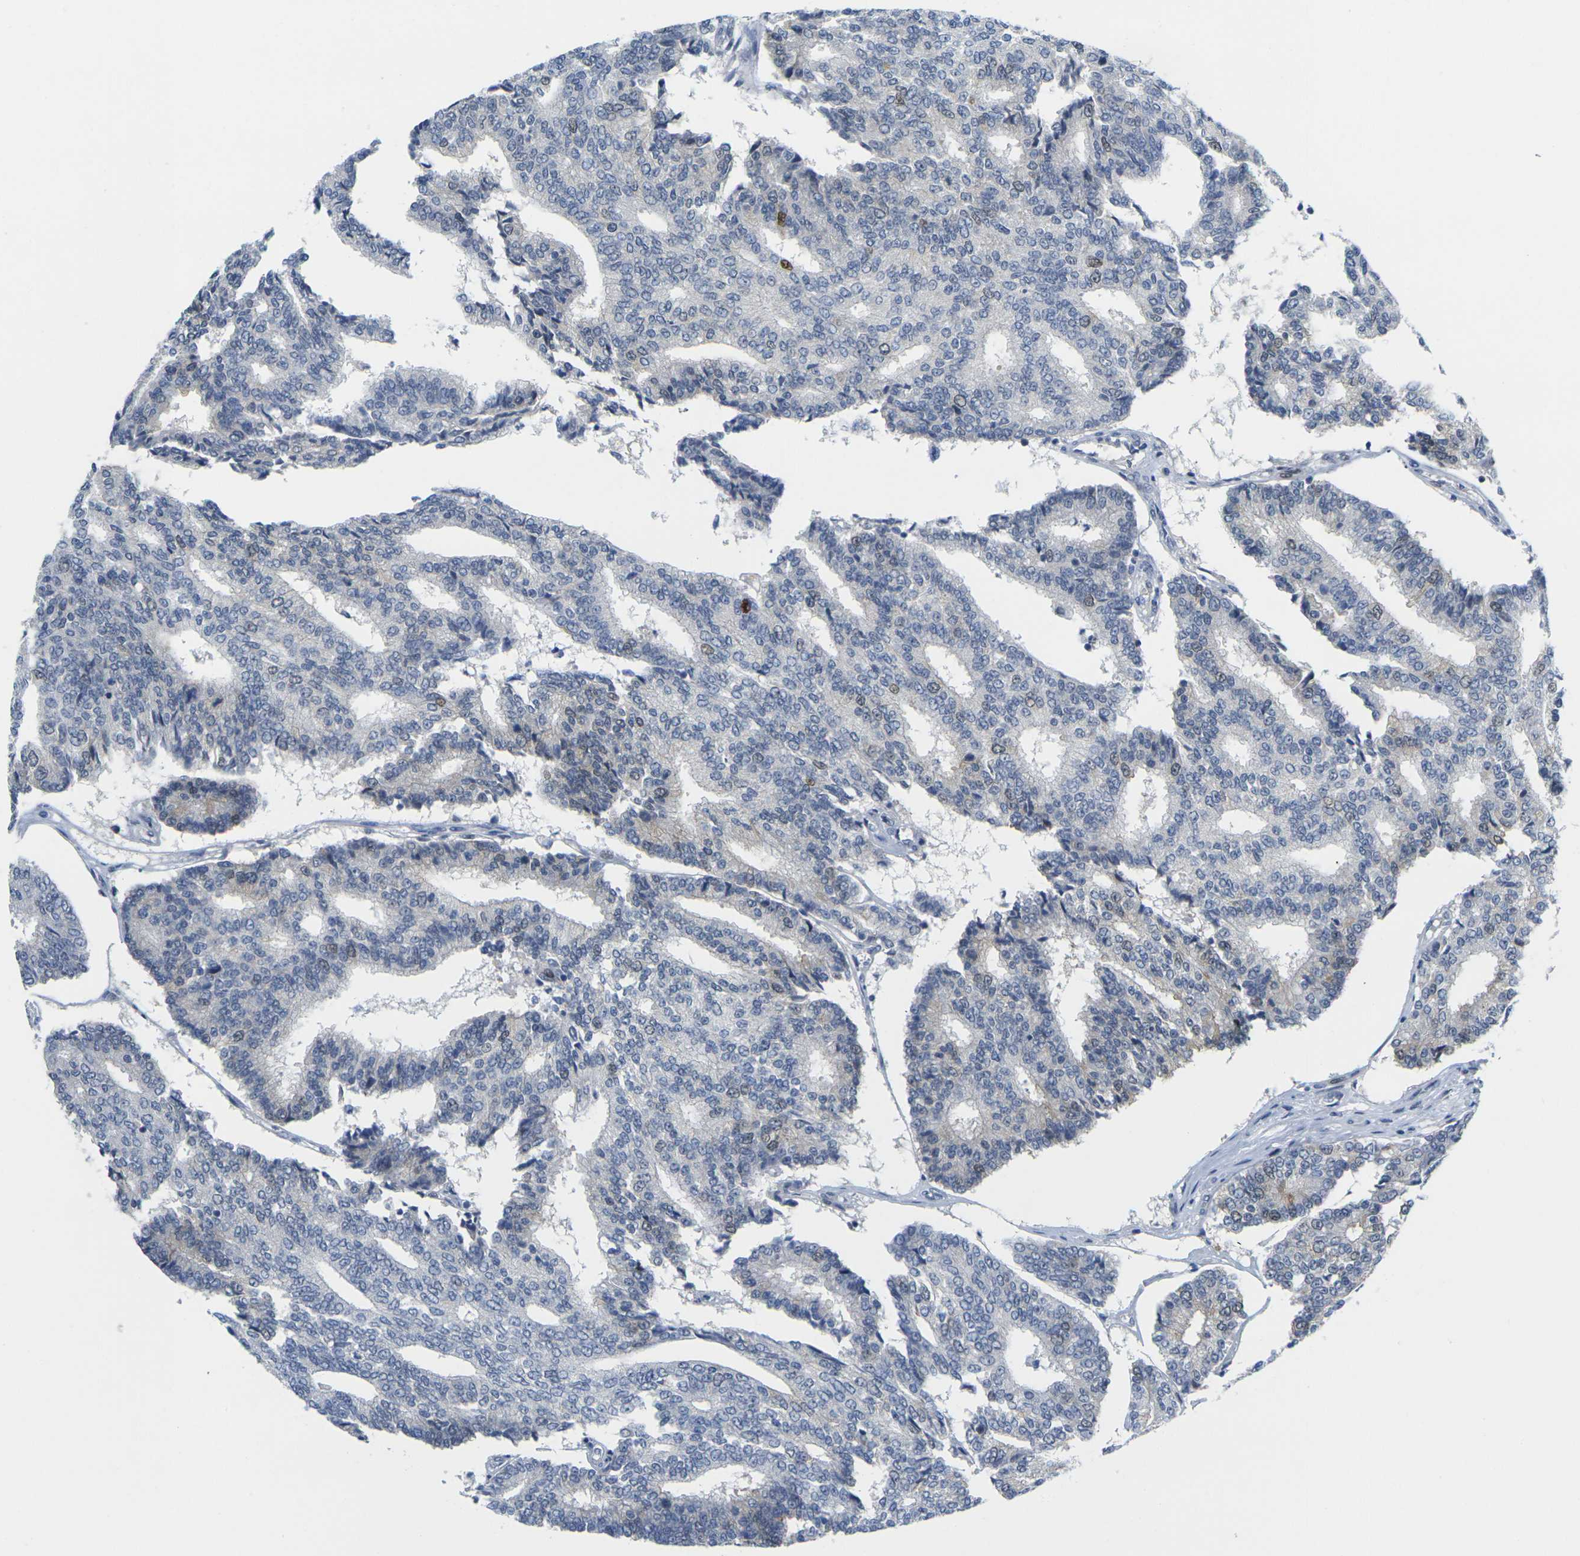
{"staining": {"intensity": "moderate", "quantity": "<25%", "location": "nuclear"}, "tissue": "prostate cancer", "cell_type": "Tumor cells", "image_type": "cancer", "snomed": [{"axis": "morphology", "description": "Adenocarcinoma, High grade"}, {"axis": "topography", "description": "Prostate"}], "caption": "A brown stain highlights moderate nuclear positivity of a protein in prostate cancer tumor cells.", "gene": "CDK2", "patient": {"sex": "male", "age": 55}}